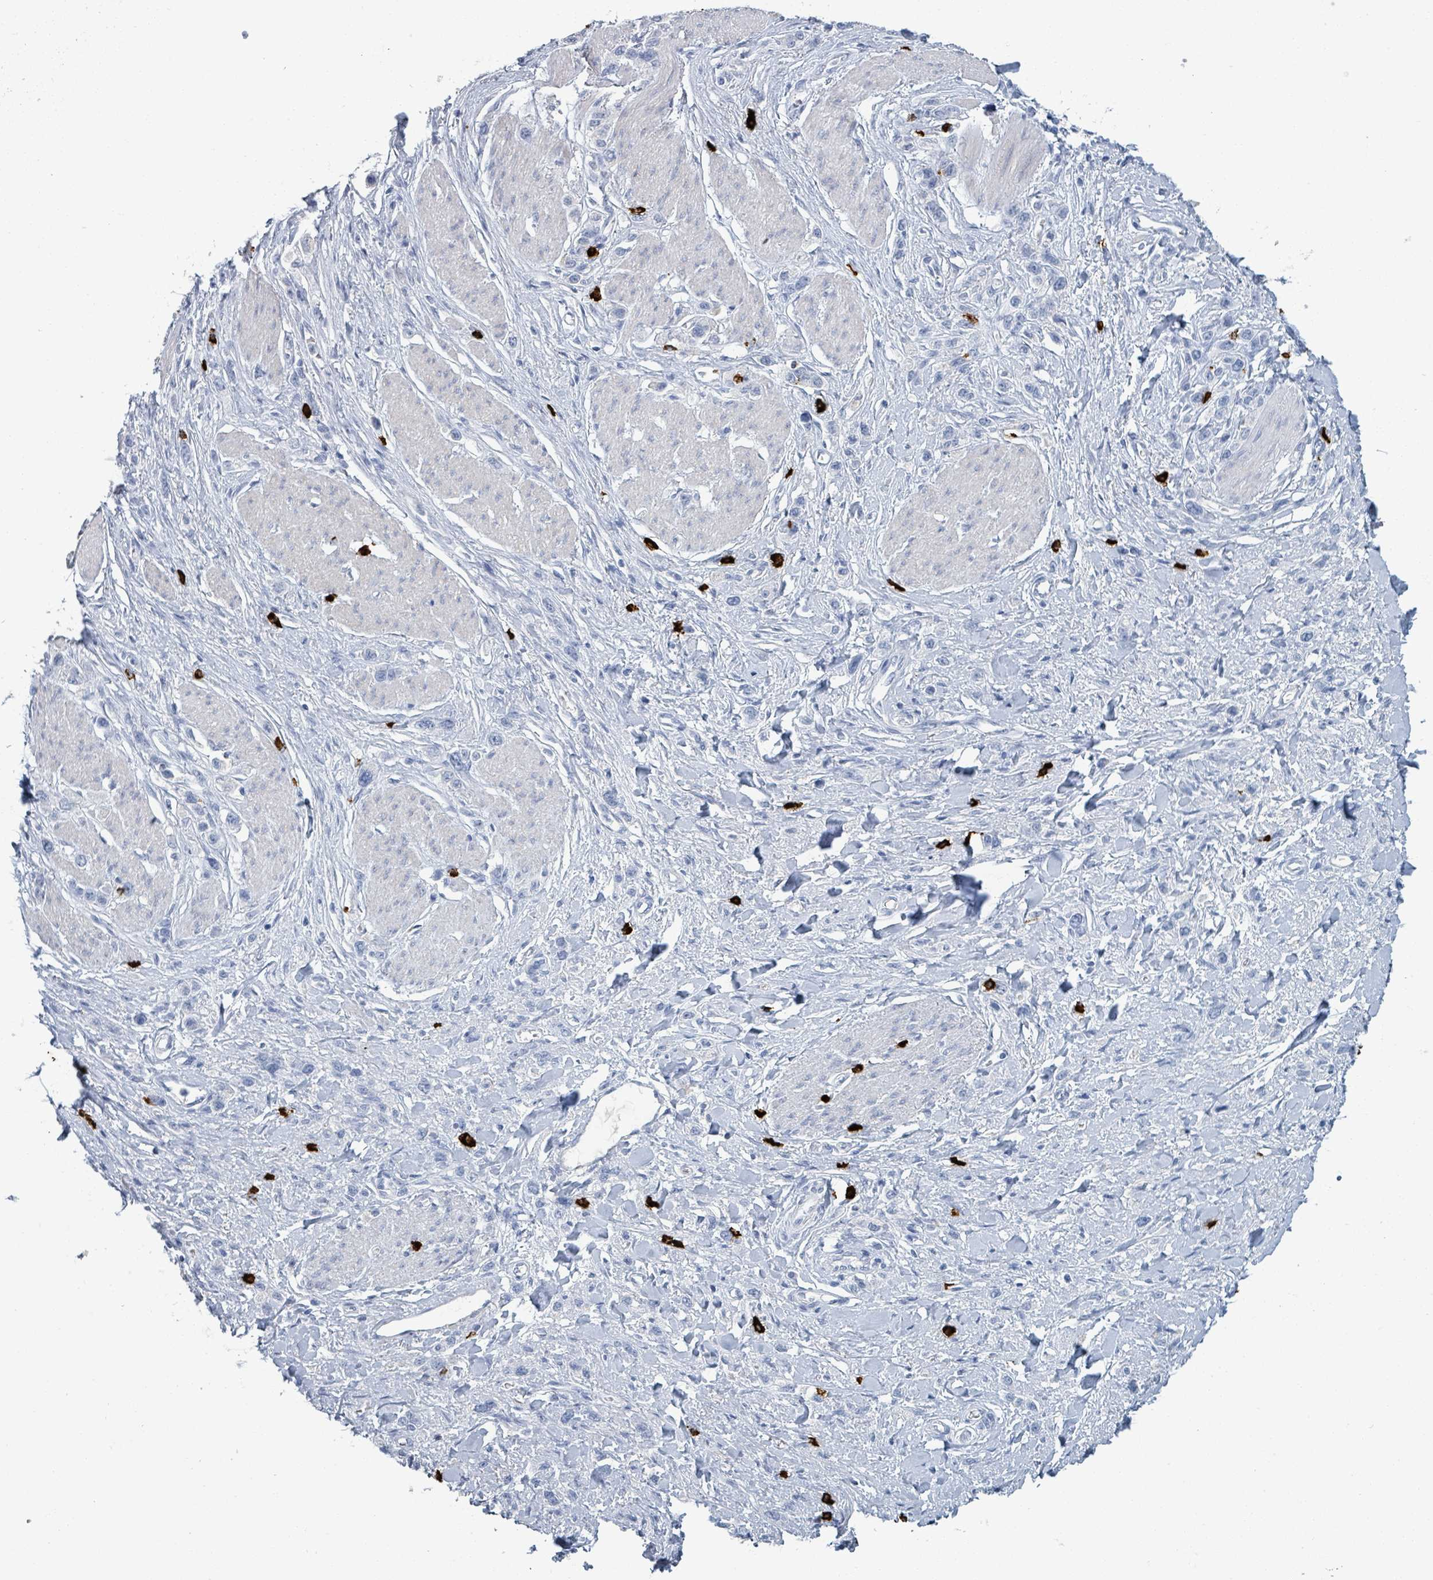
{"staining": {"intensity": "negative", "quantity": "none", "location": "none"}, "tissue": "stomach cancer", "cell_type": "Tumor cells", "image_type": "cancer", "snomed": [{"axis": "morphology", "description": "Adenocarcinoma, NOS"}, {"axis": "topography", "description": "Stomach"}], "caption": "IHC of human stomach cancer (adenocarcinoma) displays no staining in tumor cells.", "gene": "VPS13D", "patient": {"sex": "female", "age": 65}}